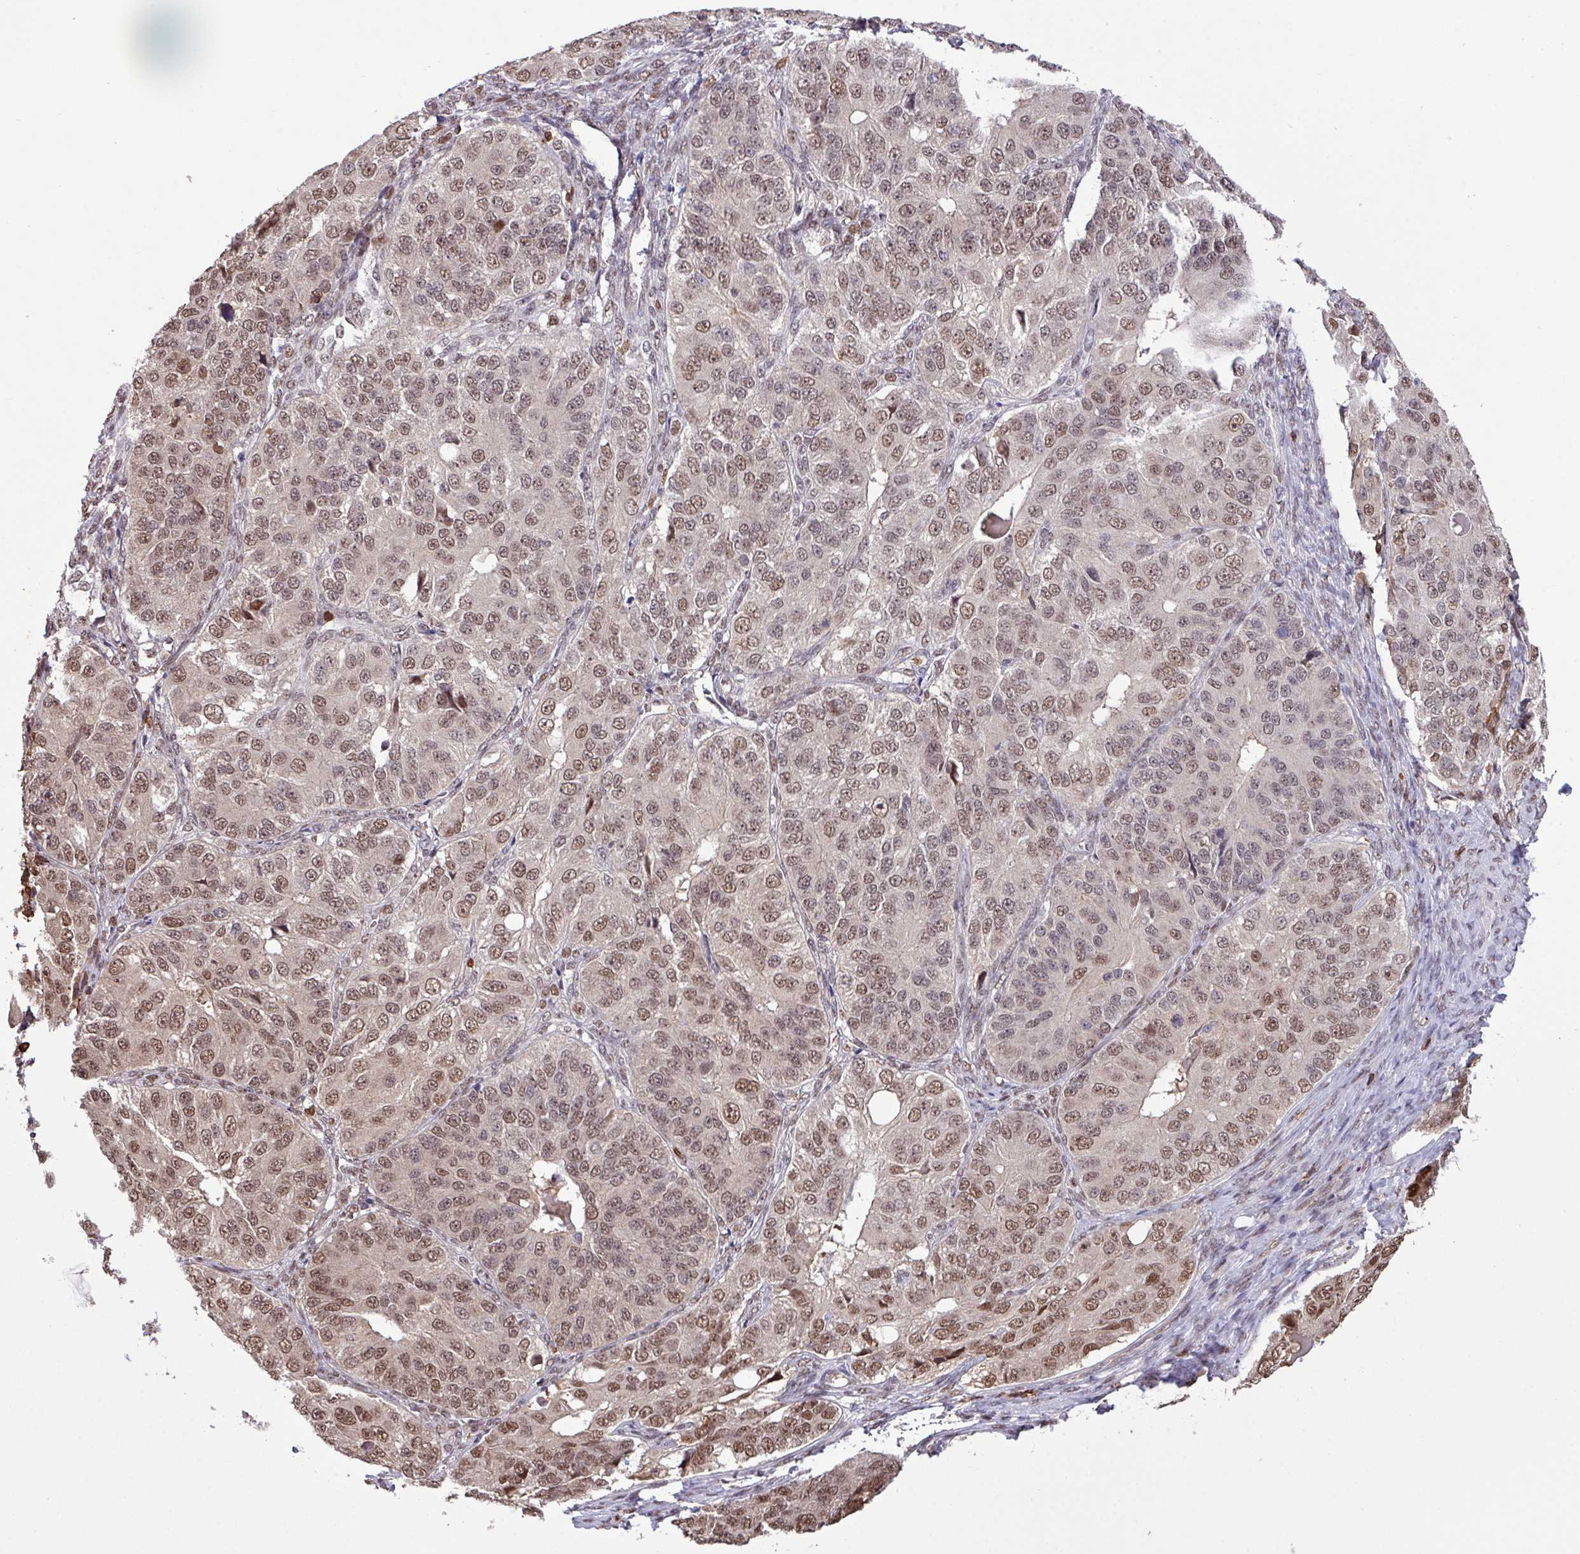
{"staining": {"intensity": "moderate", "quantity": ">75%", "location": "nuclear"}, "tissue": "ovarian cancer", "cell_type": "Tumor cells", "image_type": "cancer", "snomed": [{"axis": "morphology", "description": "Carcinoma, endometroid"}, {"axis": "topography", "description": "Ovary"}], "caption": "This photomicrograph reveals immunohistochemistry (IHC) staining of endometroid carcinoma (ovarian), with medium moderate nuclear expression in approximately >75% of tumor cells.", "gene": "GON7", "patient": {"sex": "female", "age": 51}}